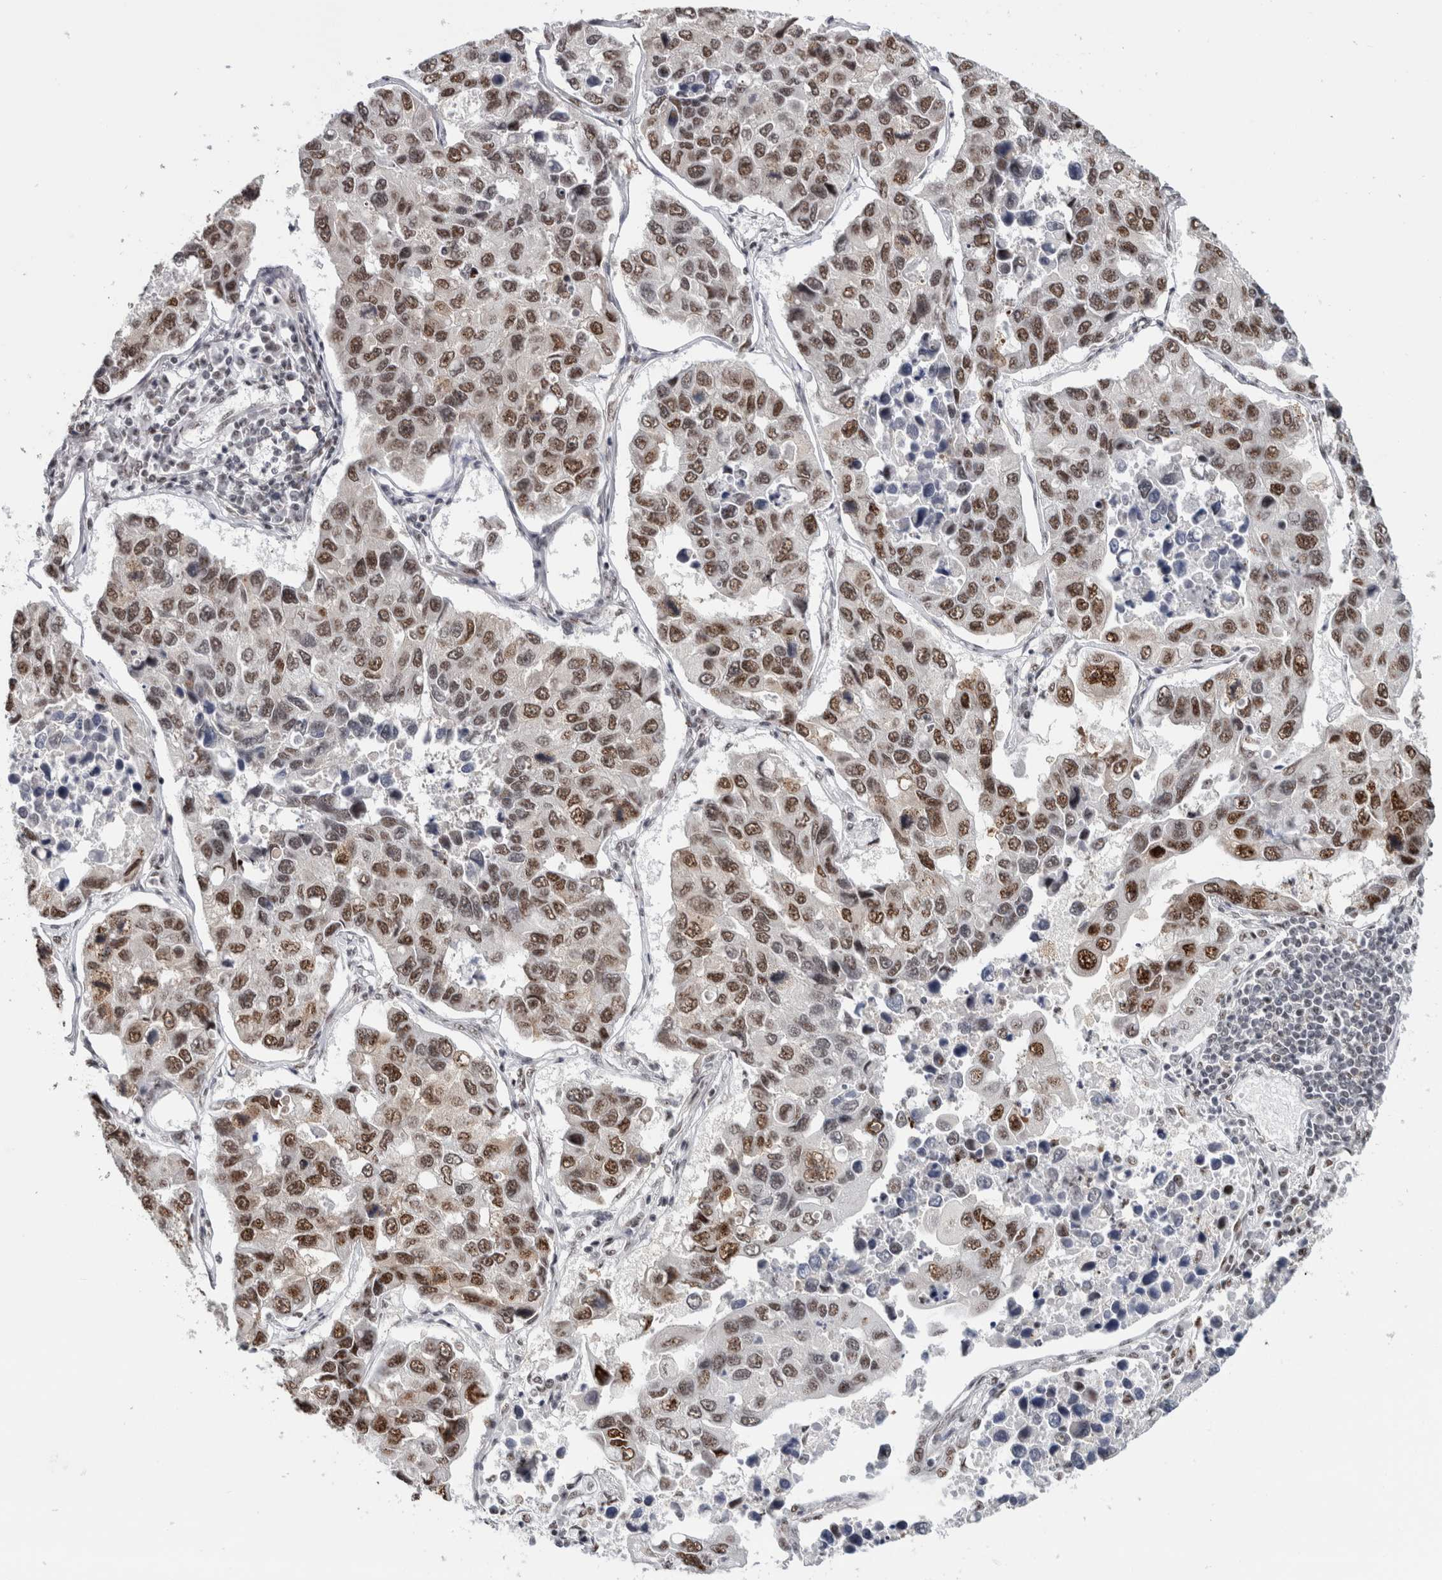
{"staining": {"intensity": "moderate", "quantity": ">75%", "location": "nuclear"}, "tissue": "lung cancer", "cell_type": "Tumor cells", "image_type": "cancer", "snomed": [{"axis": "morphology", "description": "Adenocarcinoma, NOS"}, {"axis": "topography", "description": "Lung"}], "caption": "Lung cancer (adenocarcinoma) stained for a protein (brown) demonstrates moderate nuclear positive expression in about >75% of tumor cells.", "gene": "MKNK1", "patient": {"sex": "male", "age": 64}}